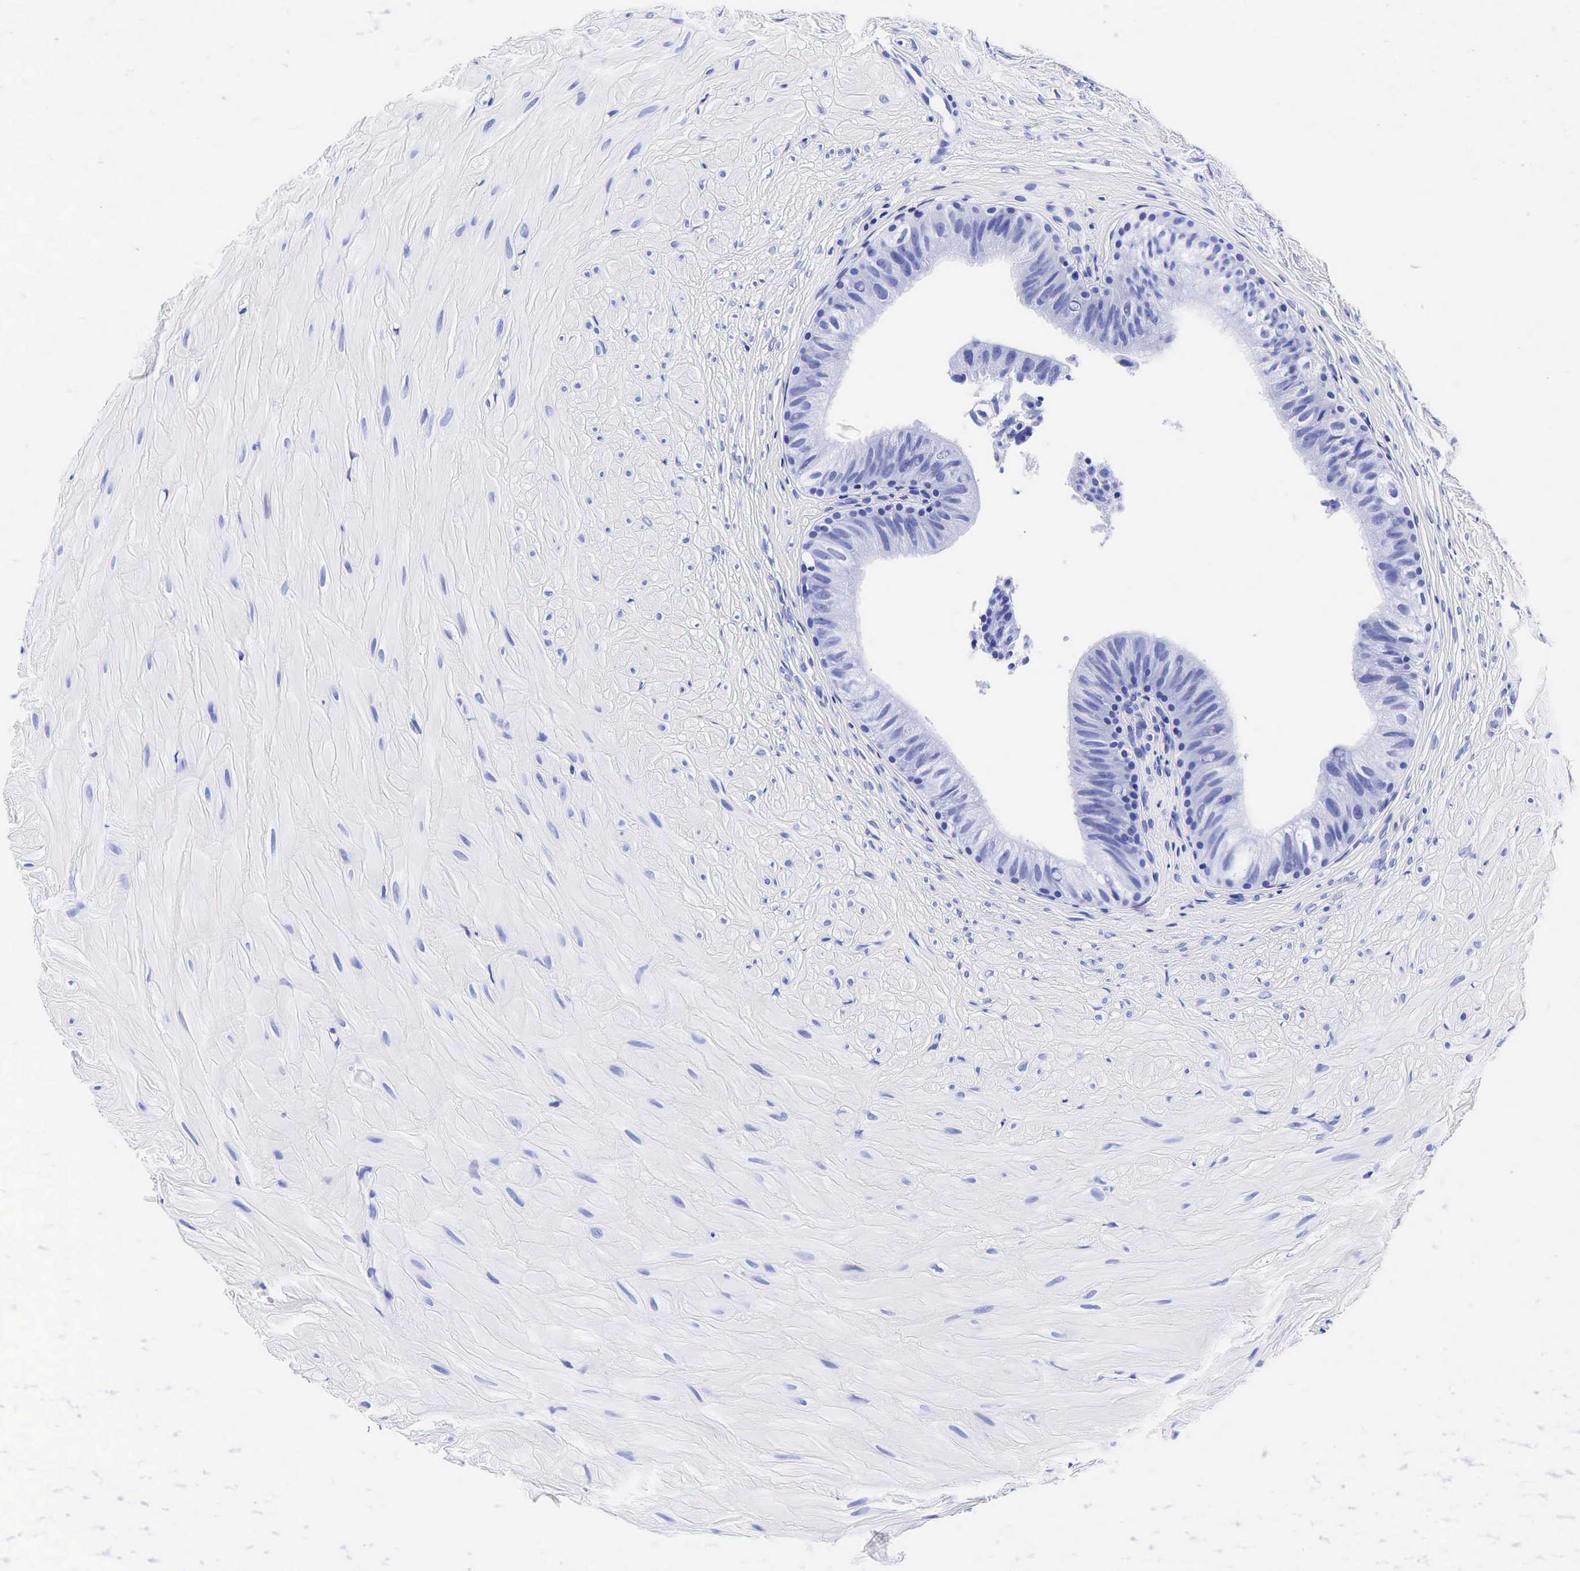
{"staining": {"intensity": "negative", "quantity": "none", "location": "none"}, "tissue": "epididymis", "cell_type": "Glandular cells", "image_type": "normal", "snomed": [{"axis": "morphology", "description": "Normal tissue, NOS"}, {"axis": "topography", "description": "Epididymis"}], "caption": "Immunohistochemistry image of benign epididymis: human epididymis stained with DAB exhibits no significant protein expression in glandular cells.", "gene": "GAST", "patient": {"sex": "male", "age": 37}}